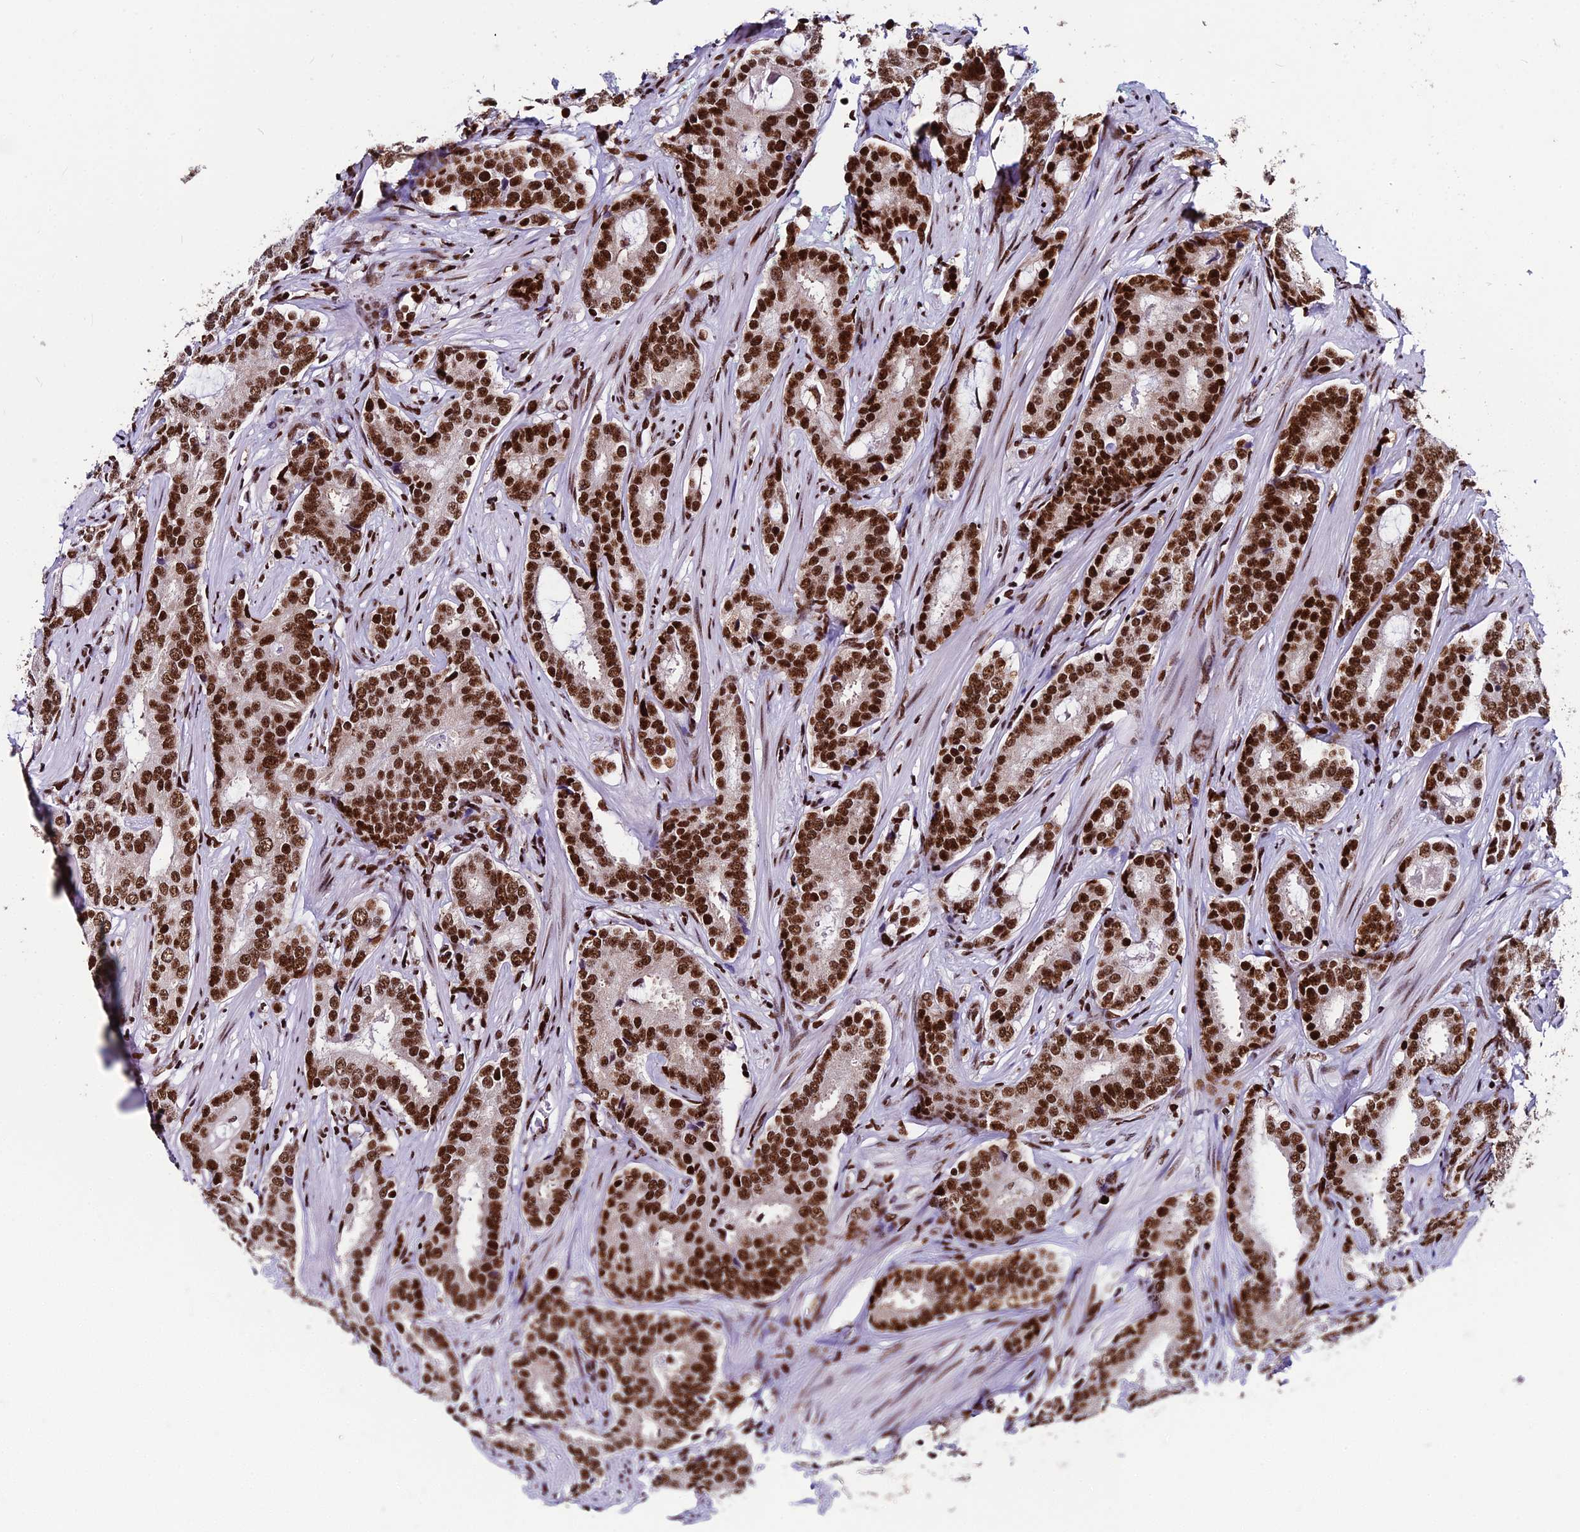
{"staining": {"intensity": "strong", "quantity": ">75%", "location": "nuclear"}, "tissue": "prostate cancer", "cell_type": "Tumor cells", "image_type": "cancer", "snomed": [{"axis": "morphology", "description": "Adenocarcinoma, High grade"}, {"axis": "topography", "description": "Prostate"}], "caption": "A brown stain labels strong nuclear expression of a protein in human prostate high-grade adenocarcinoma tumor cells. (DAB (3,3'-diaminobenzidine) IHC, brown staining for protein, blue staining for nuclei).", "gene": "HNRNPH1", "patient": {"sex": "male", "age": 63}}